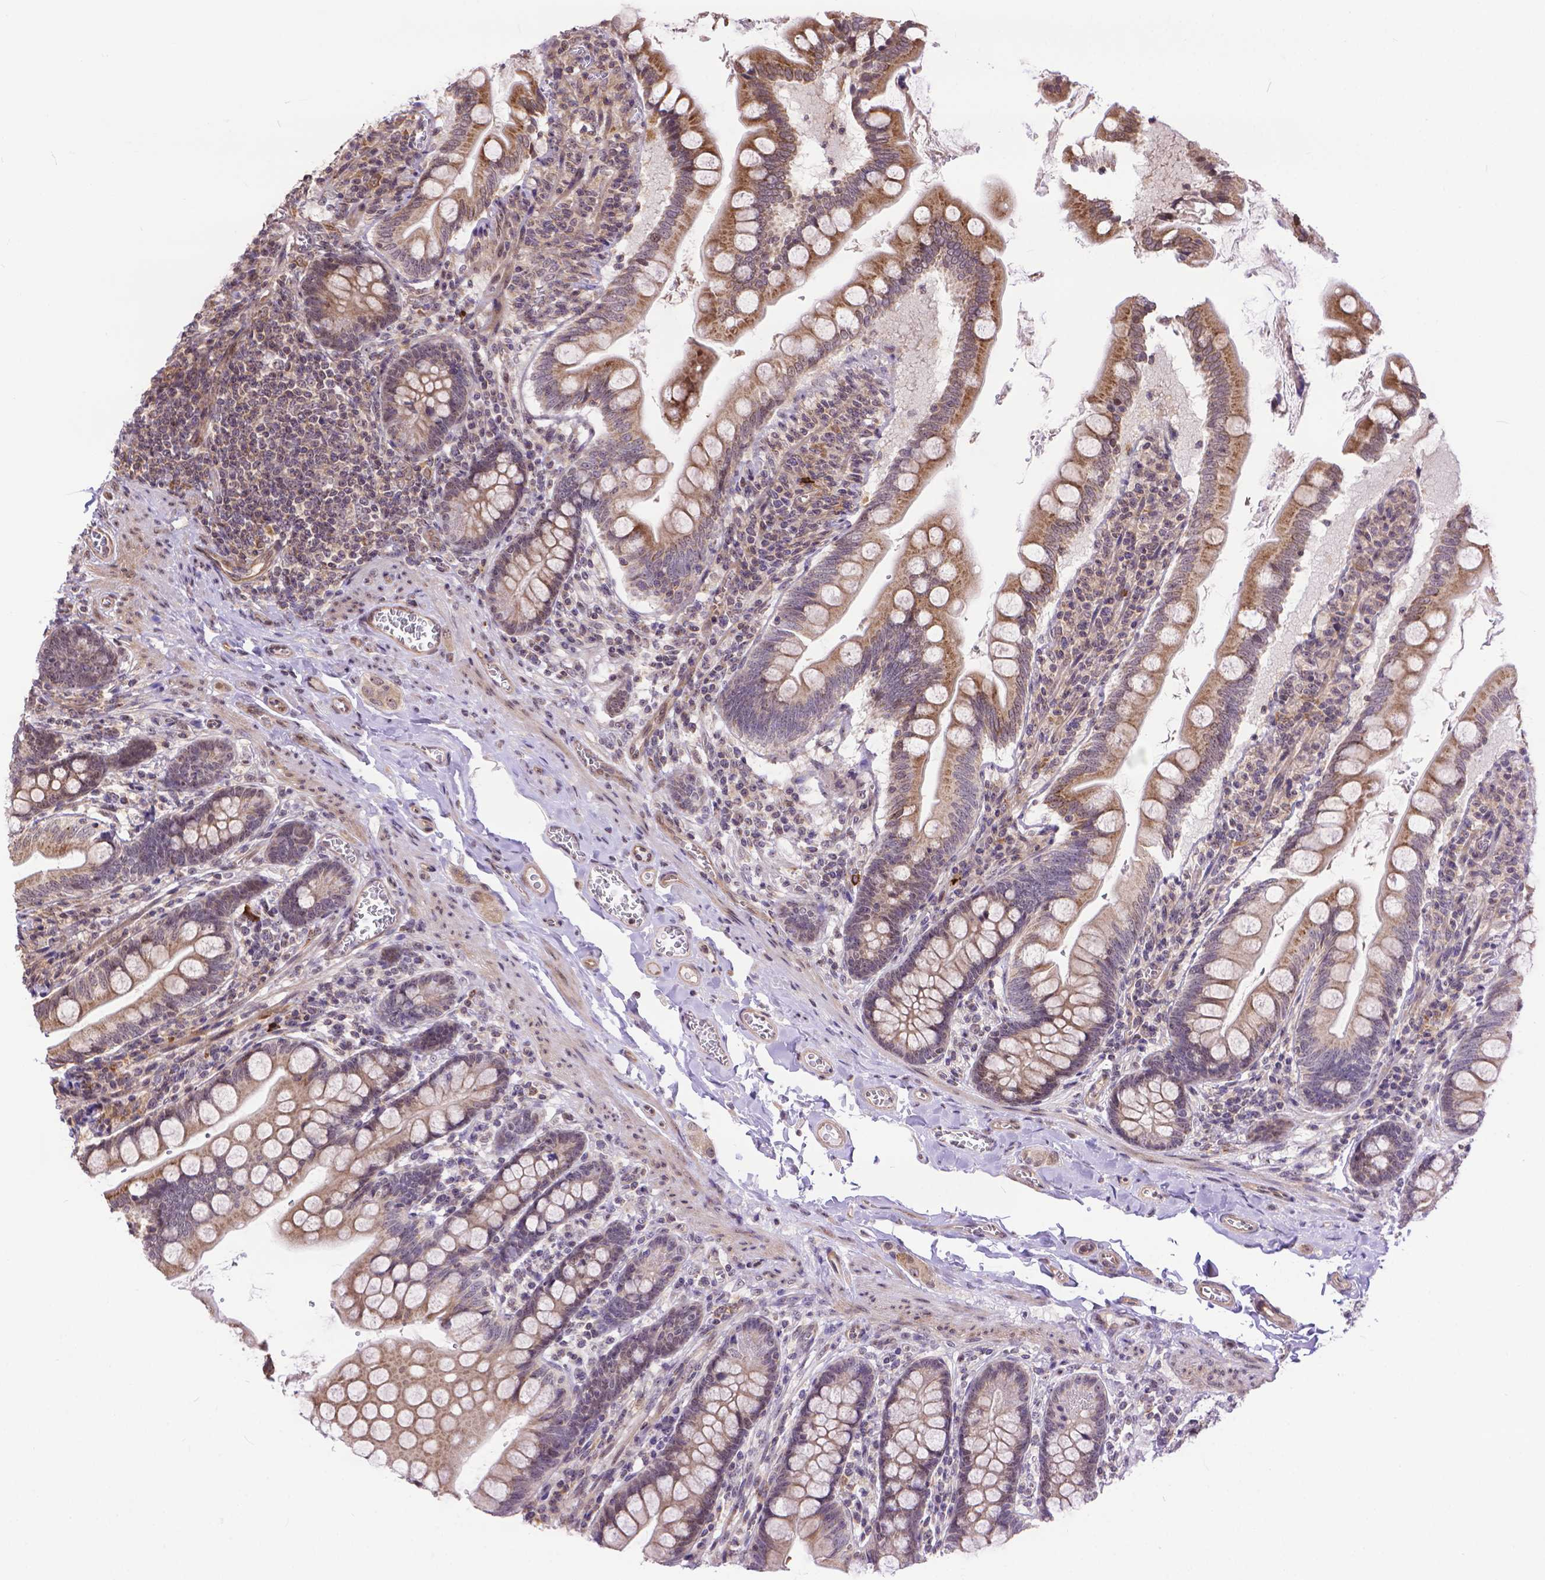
{"staining": {"intensity": "moderate", "quantity": ">75%", "location": "cytoplasmic/membranous"}, "tissue": "small intestine", "cell_type": "Glandular cells", "image_type": "normal", "snomed": [{"axis": "morphology", "description": "Normal tissue, NOS"}, {"axis": "topography", "description": "Small intestine"}], "caption": "Glandular cells demonstrate medium levels of moderate cytoplasmic/membranous staining in approximately >75% of cells in normal human small intestine. (Stains: DAB in brown, nuclei in blue, Microscopy: brightfield microscopy at high magnification).", "gene": "TMEM135", "patient": {"sex": "female", "age": 56}}